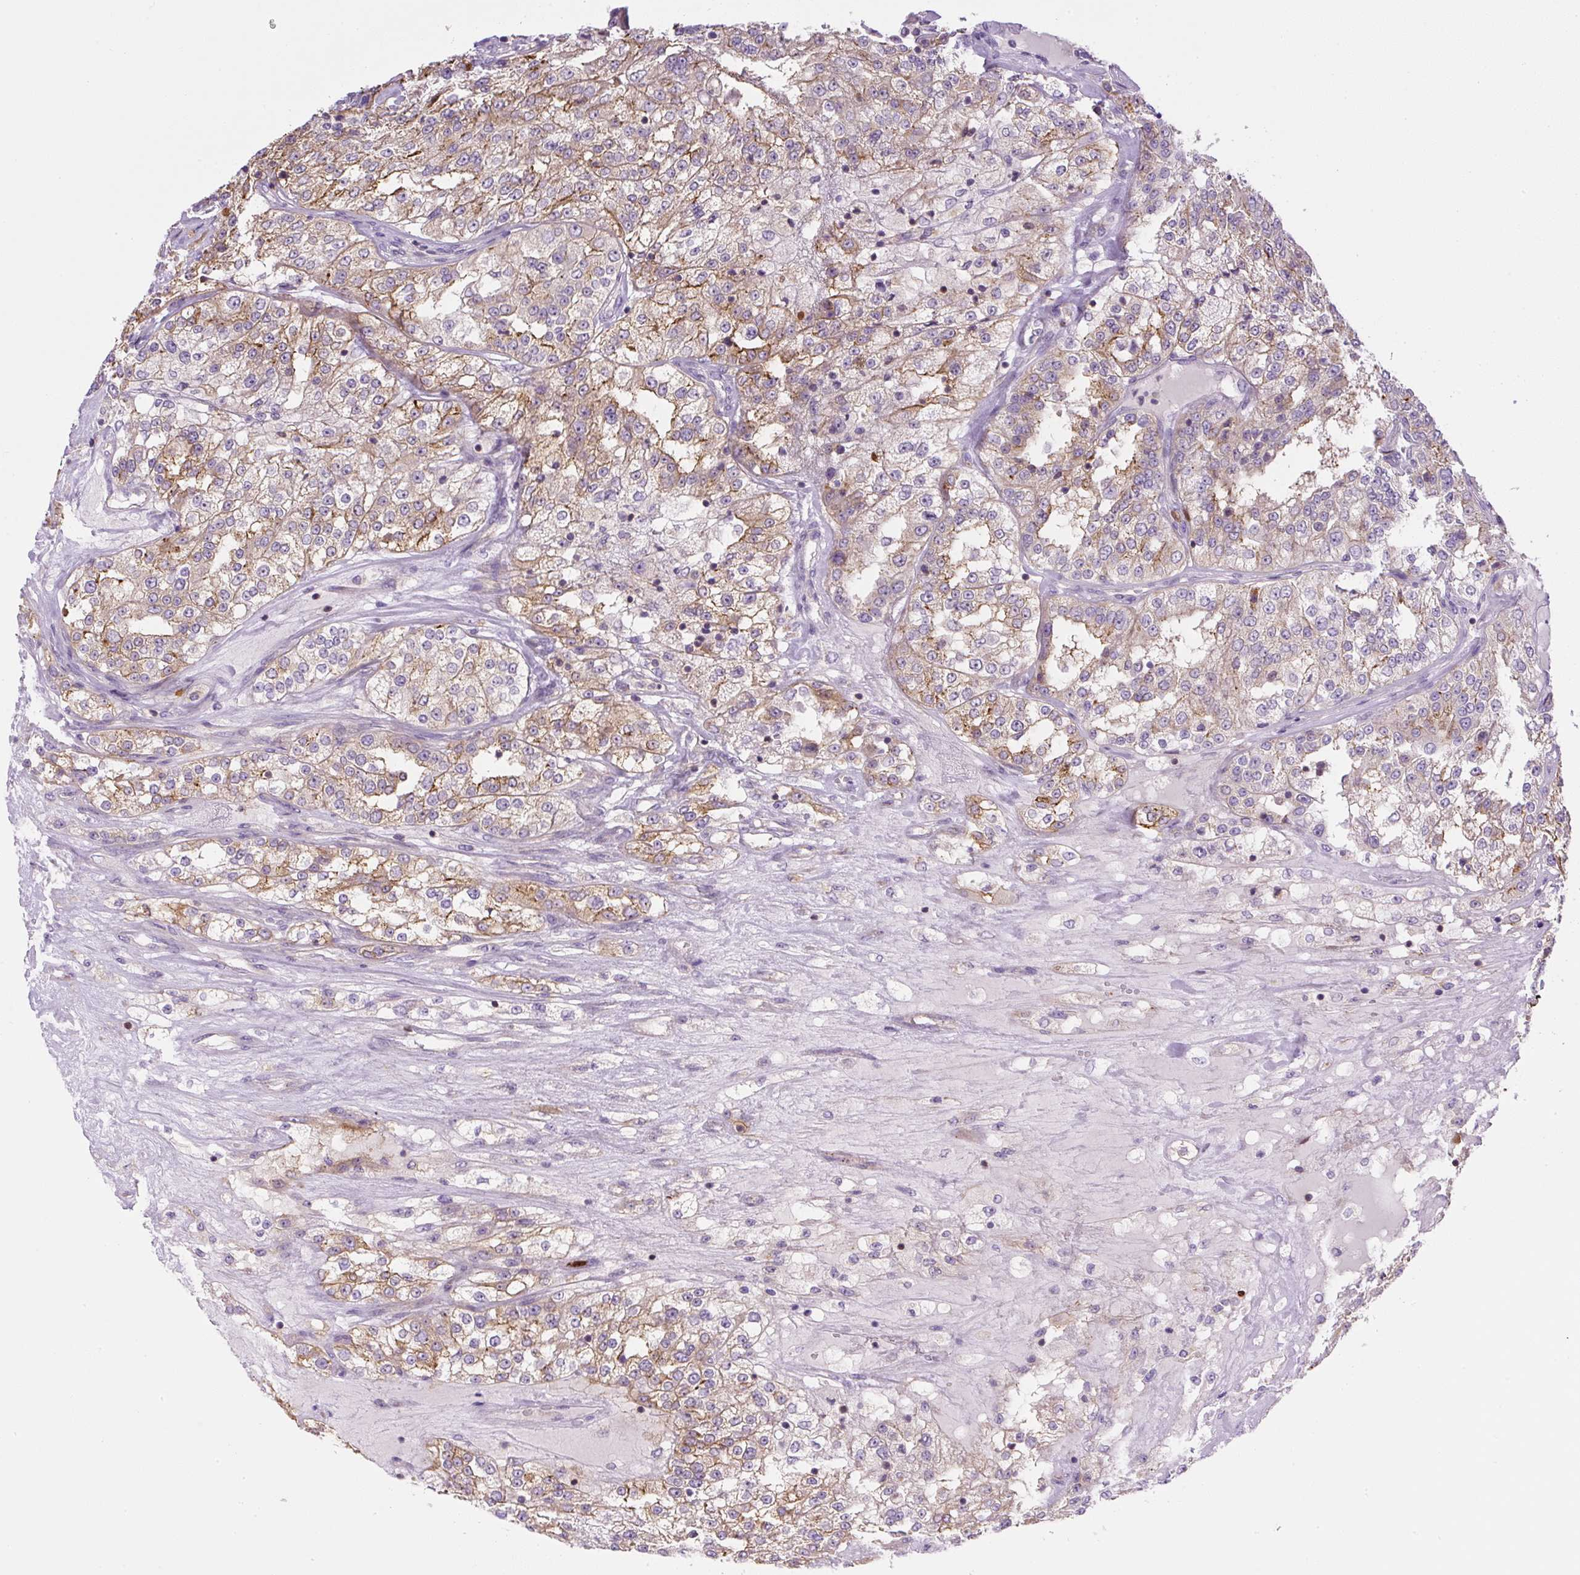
{"staining": {"intensity": "moderate", "quantity": "25%-75%", "location": "cytoplasmic/membranous"}, "tissue": "renal cancer", "cell_type": "Tumor cells", "image_type": "cancer", "snomed": [{"axis": "morphology", "description": "Adenocarcinoma, NOS"}, {"axis": "topography", "description": "Kidney"}], "caption": "Renal cancer stained for a protein (brown) reveals moderate cytoplasmic/membranous positive staining in about 25%-75% of tumor cells.", "gene": "PIP5KL1", "patient": {"sex": "female", "age": 63}}